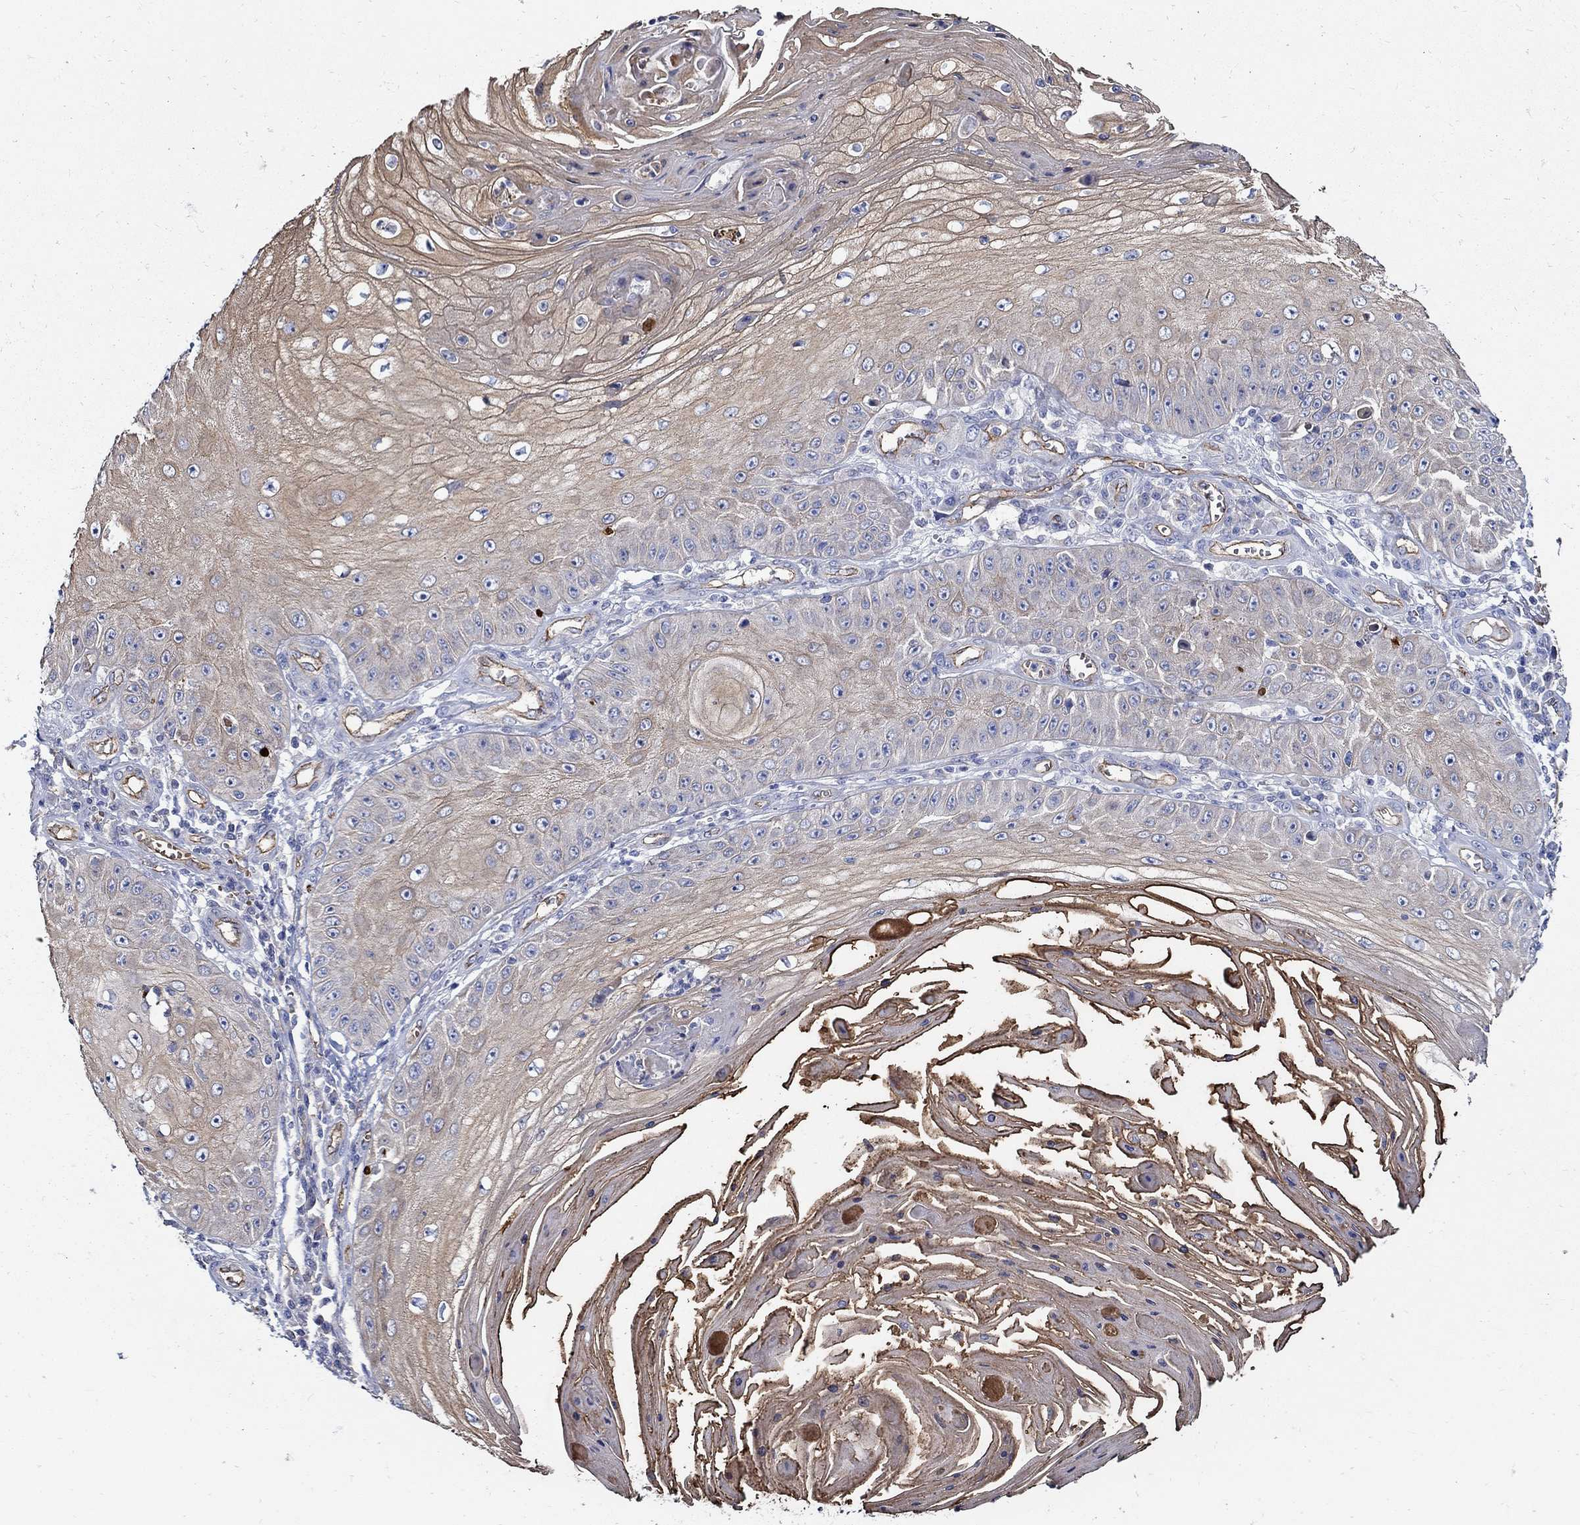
{"staining": {"intensity": "moderate", "quantity": "25%-75%", "location": "cytoplasmic/membranous"}, "tissue": "skin cancer", "cell_type": "Tumor cells", "image_type": "cancer", "snomed": [{"axis": "morphology", "description": "Squamous cell carcinoma, NOS"}, {"axis": "topography", "description": "Skin"}], "caption": "A histopathology image of skin cancer stained for a protein exhibits moderate cytoplasmic/membranous brown staining in tumor cells. (Stains: DAB in brown, nuclei in blue, Microscopy: brightfield microscopy at high magnification).", "gene": "APBB3", "patient": {"sex": "male", "age": 70}}